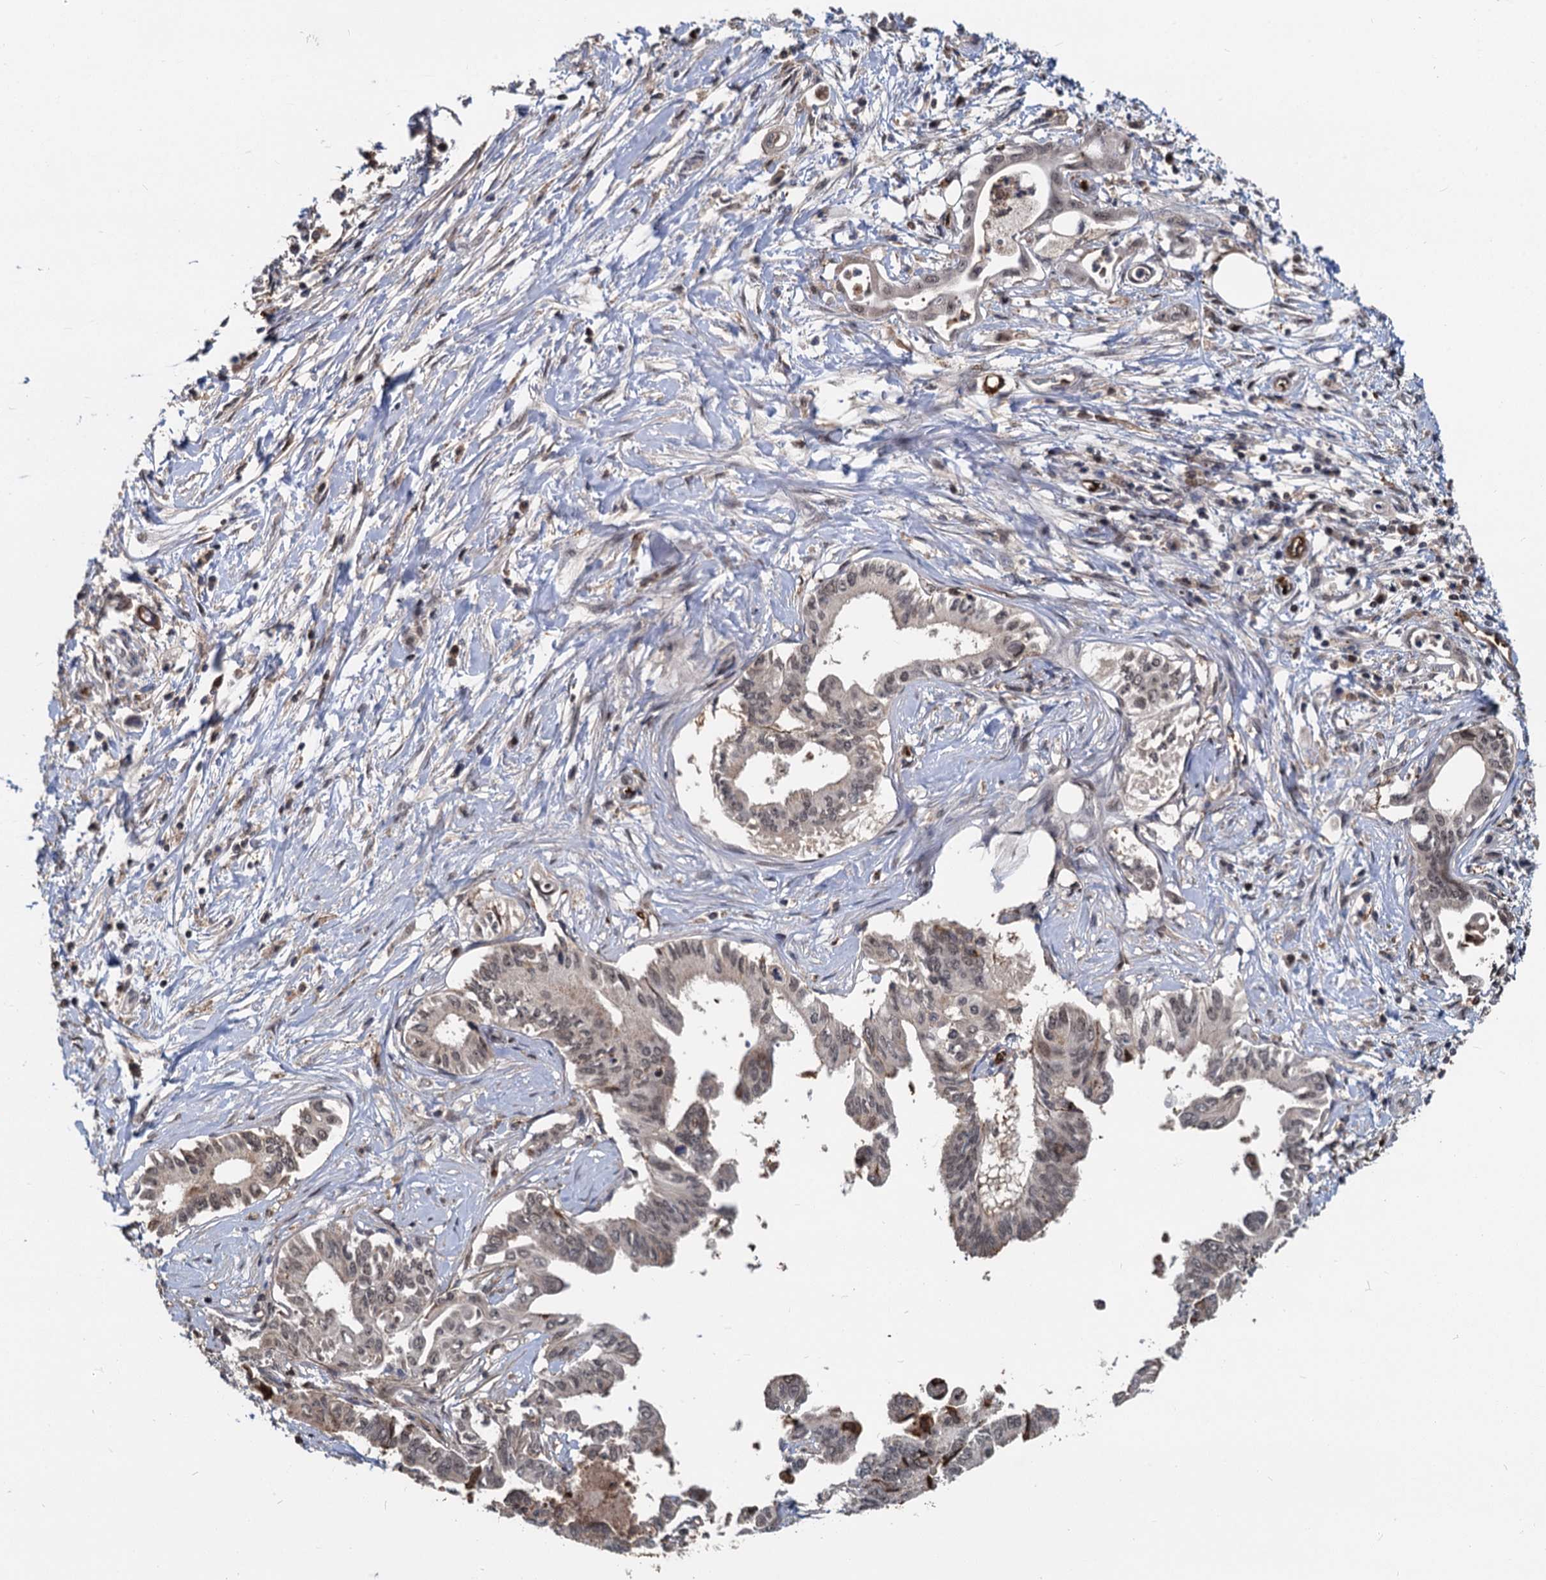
{"staining": {"intensity": "weak", "quantity": "25%-75%", "location": "nuclear"}, "tissue": "pancreatic cancer", "cell_type": "Tumor cells", "image_type": "cancer", "snomed": [{"axis": "morphology", "description": "Adenocarcinoma, NOS"}, {"axis": "topography", "description": "Pancreas"}], "caption": "Tumor cells demonstrate low levels of weak nuclear expression in approximately 25%-75% of cells in pancreatic cancer (adenocarcinoma).", "gene": "FANCI", "patient": {"sex": "female", "age": 77}}